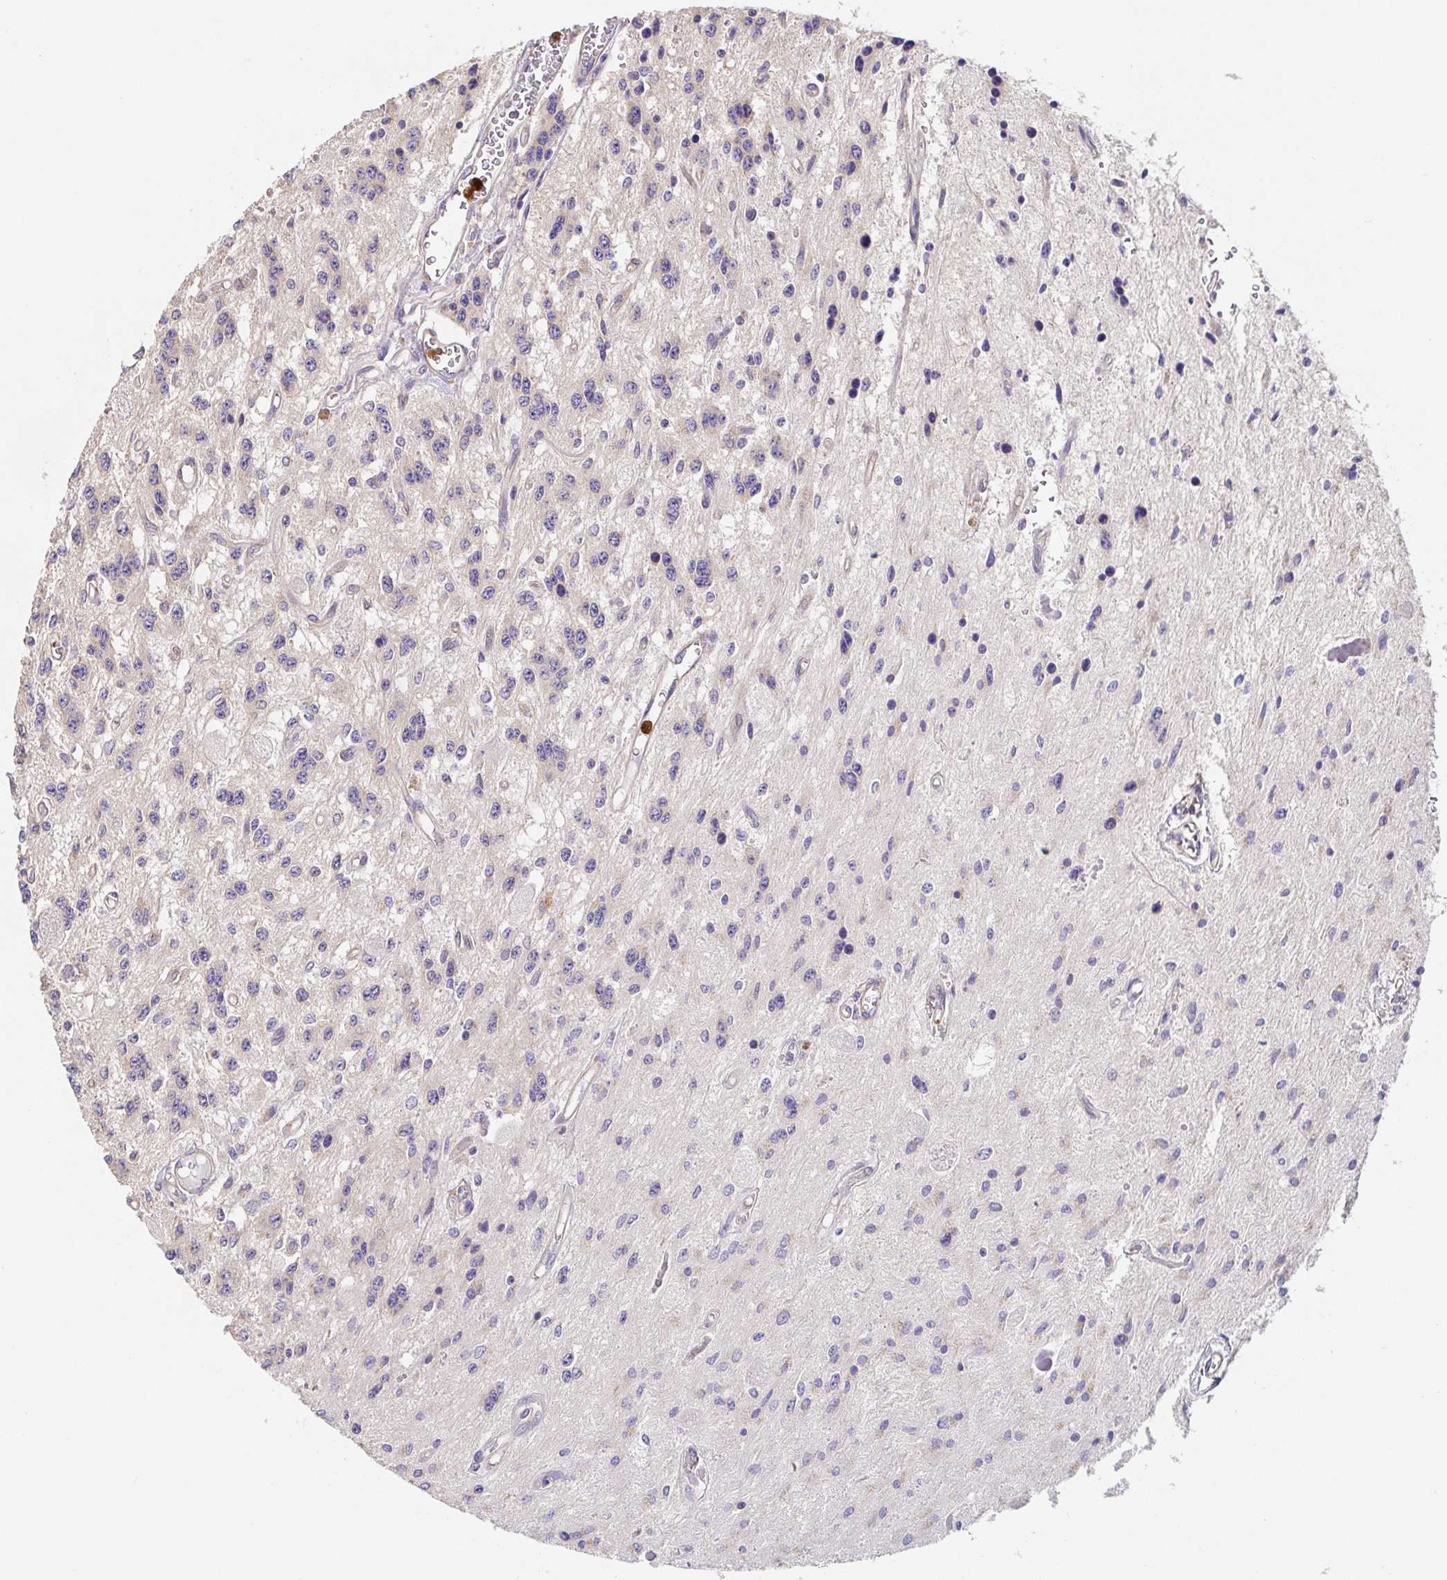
{"staining": {"intensity": "negative", "quantity": "none", "location": "none"}, "tissue": "glioma", "cell_type": "Tumor cells", "image_type": "cancer", "snomed": [{"axis": "morphology", "description": "Glioma, malignant, Low grade"}, {"axis": "topography", "description": "Cerebellum"}], "caption": "Tumor cells show no significant protein positivity in malignant low-grade glioma.", "gene": "PDPK1", "patient": {"sex": "female", "age": 14}}